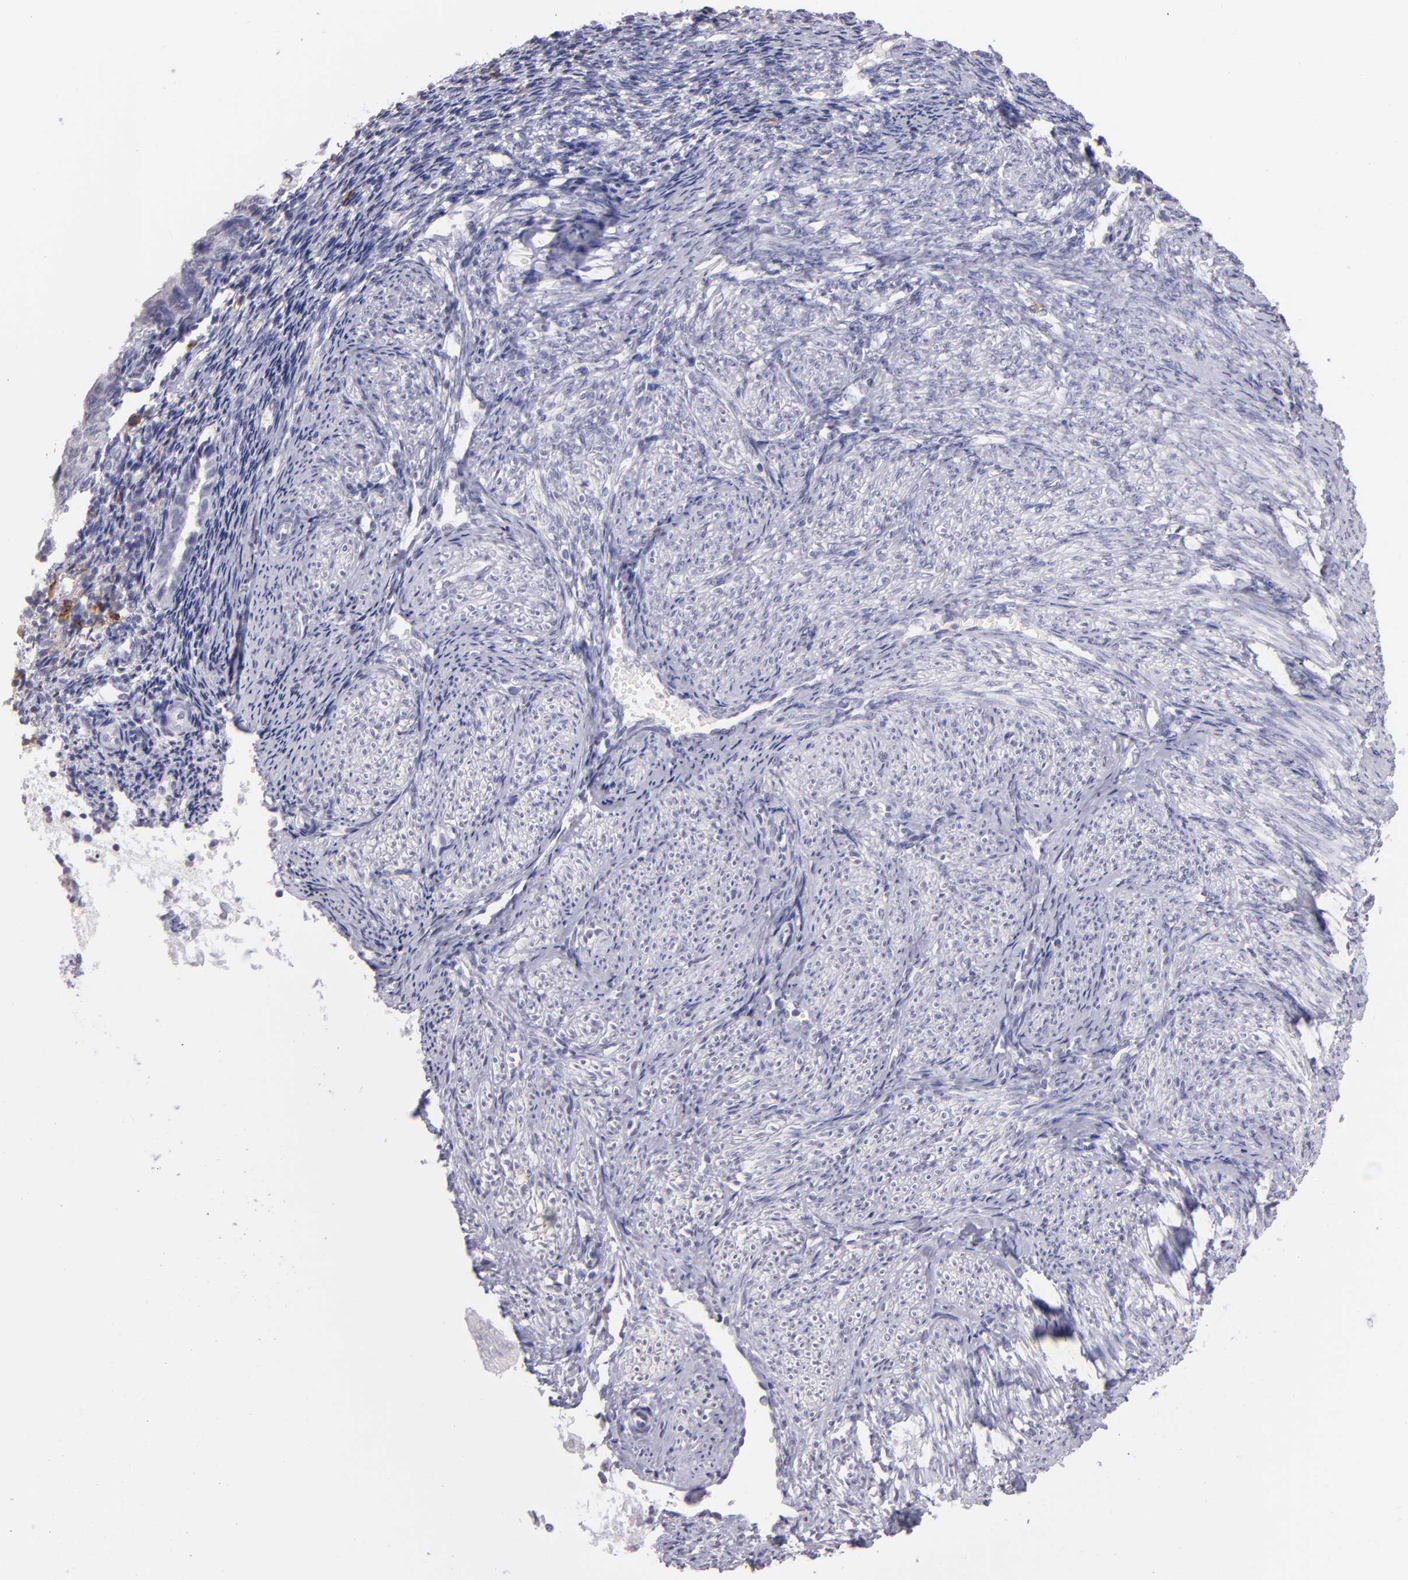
{"staining": {"intensity": "negative", "quantity": "none", "location": "none"}, "tissue": "endometrial cancer", "cell_type": "Tumor cells", "image_type": "cancer", "snomed": [{"axis": "morphology", "description": "Adenocarcinoma, NOS"}, {"axis": "topography", "description": "Endometrium"}], "caption": "Immunohistochemistry micrograph of adenocarcinoma (endometrial) stained for a protein (brown), which demonstrates no positivity in tumor cells.", "gene": "IL2RA", "patient": {"sex": "female", "age": 55}}